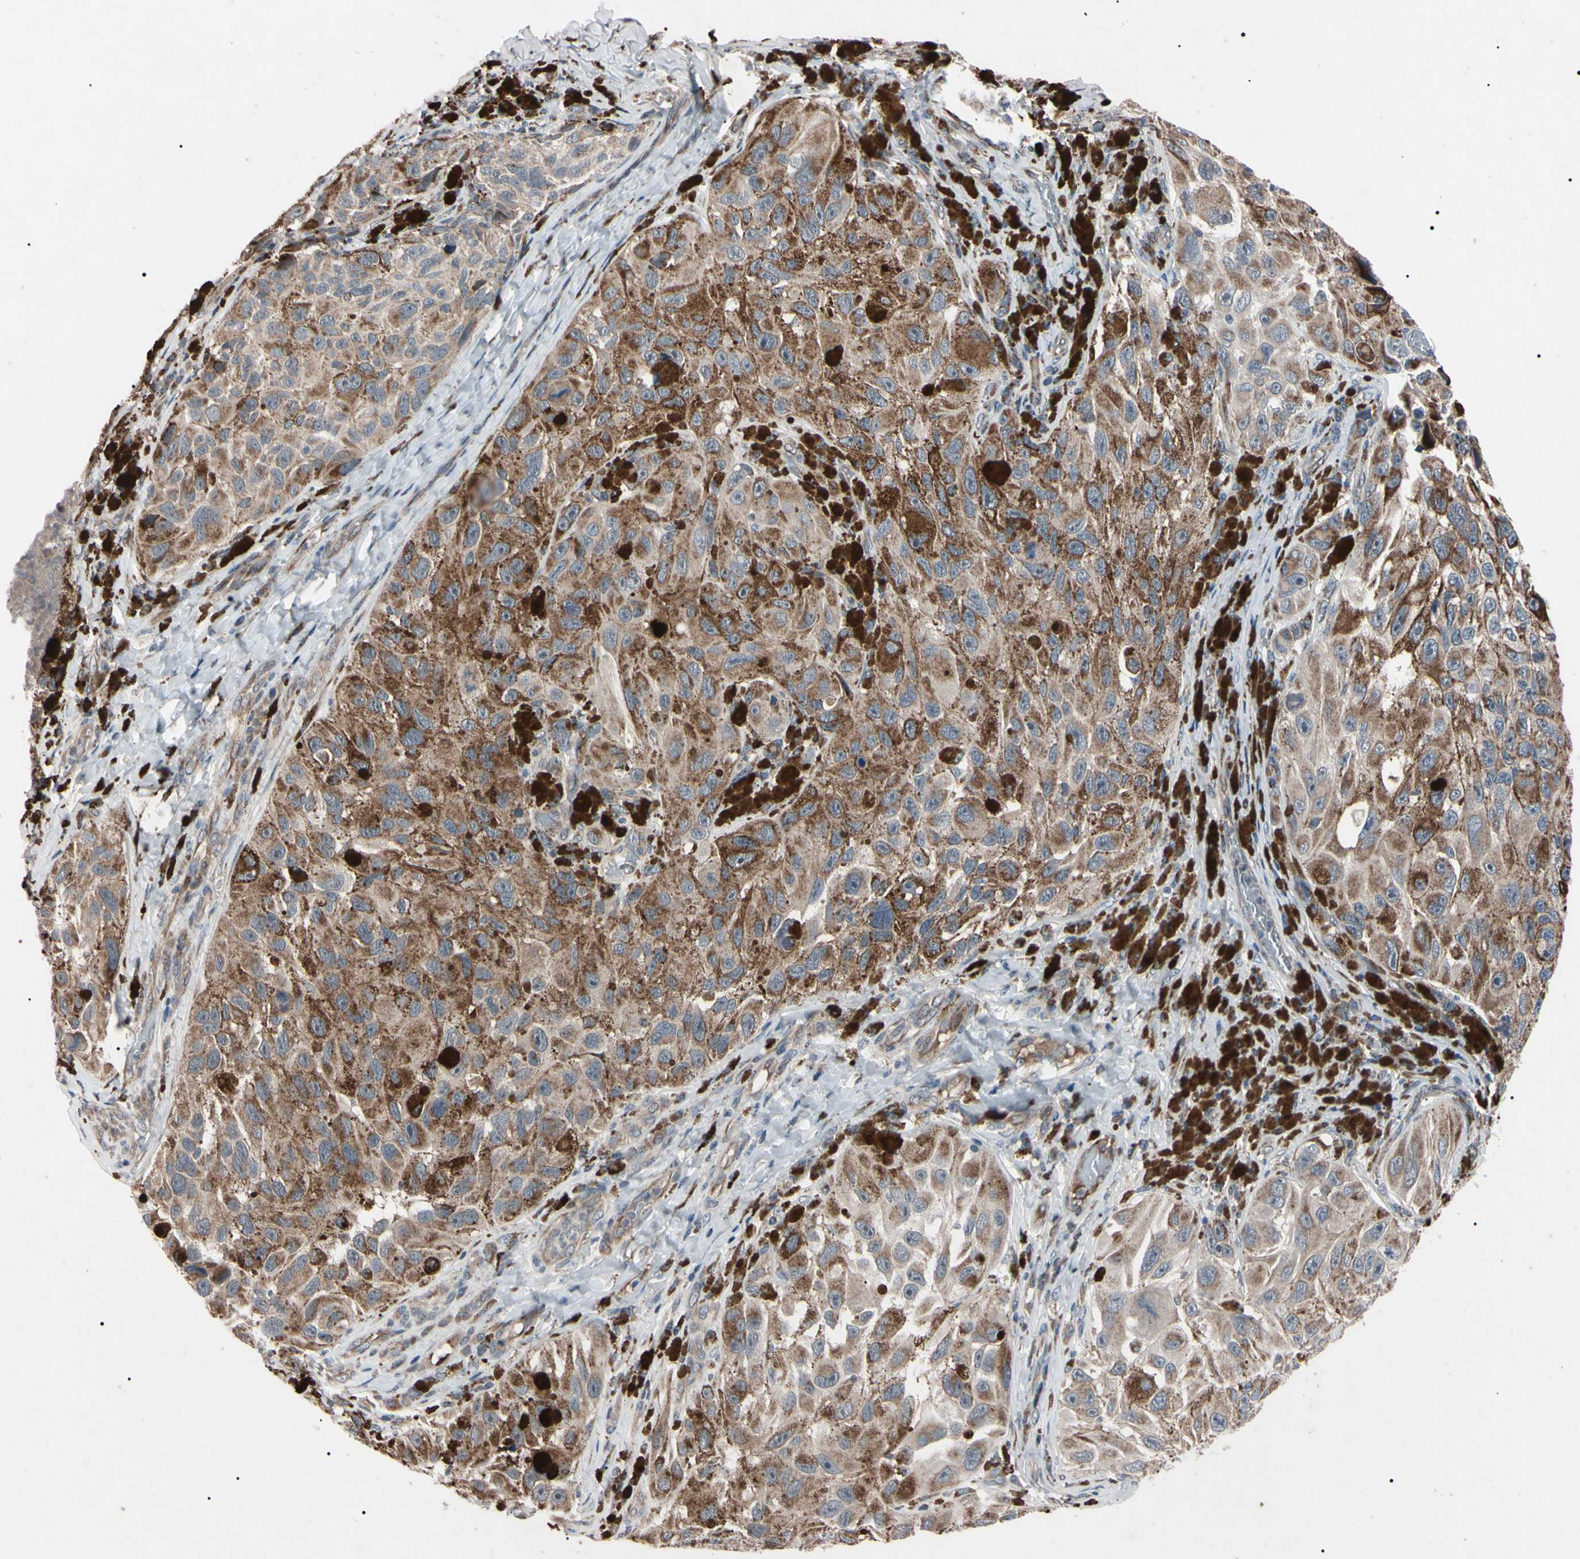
{"staining": {"intensity": "moderate", "quantity": ">75%", "location": "cytoplasmic/membranous"}, "tissue": "melanoma", "cell_type": "Tumor cells", "image_type": "cancer", "snomed": [{"axis": "morphology", "description": "Malignant melanoma, NOS"}, {"axis": "topography", "description": "Skin"}], "caption": "Approximately >75% of tumor cells in melanoma display moderate cytoplasmic/membranous protein positivity as visualized by brown immunohistochemical staining.", "gene": "TNFRSF1A", "patient": {"sex": "female", "age": 73}}